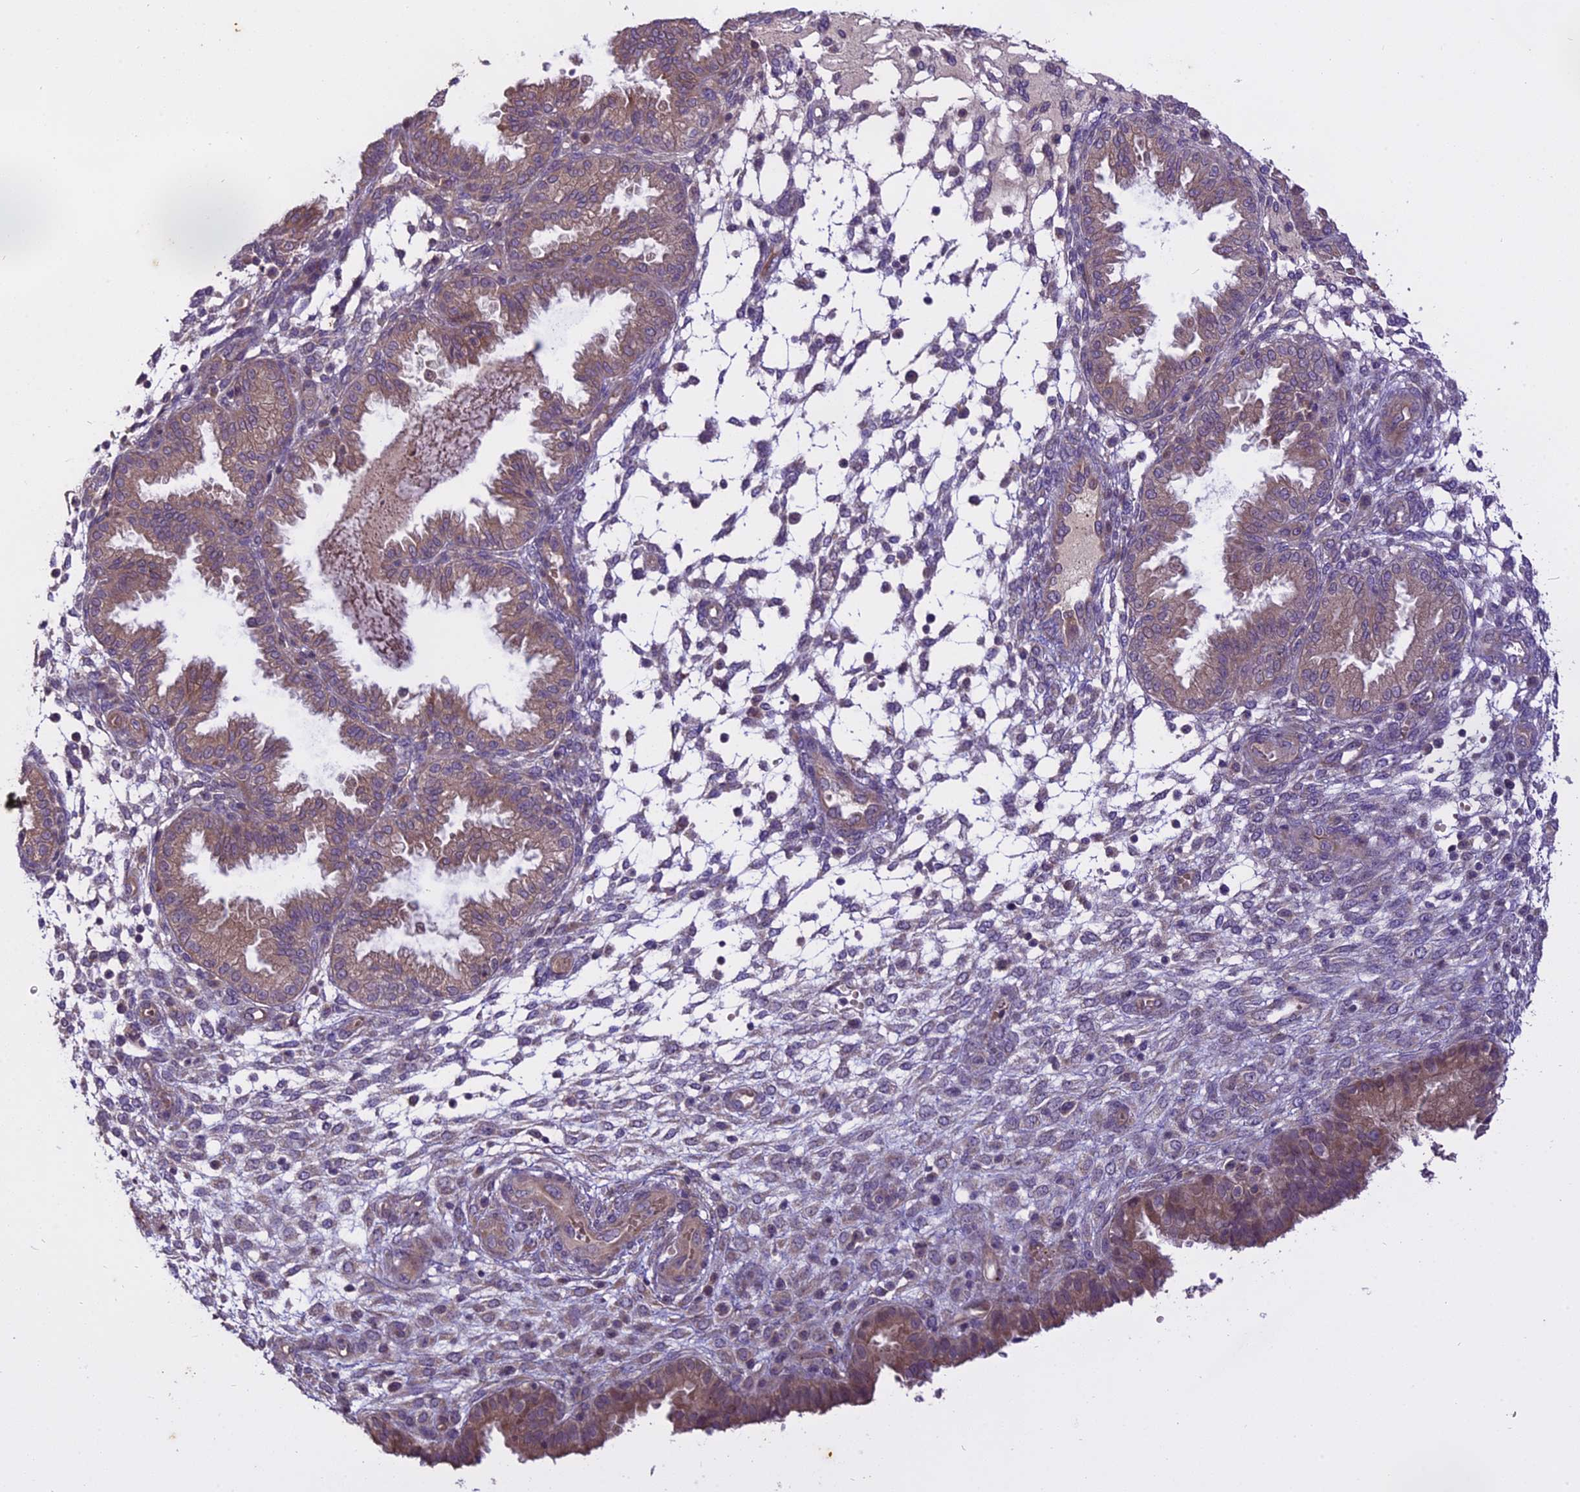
{"staining": {"intensity": "negative", "quantity": "none", "location": "none"}, "tissue": "endometrium", "cell_type": "Cells in endometrial stroma", "image_type": "normal", "snomed": [{"axis": "morphology", "description": "Normal tissue, NOS"}, {"axis": "topography", "description": "Endometrium"}], "caption": "Cells in endometrial stroma show no significant protein staining in normal endometrium. (DAB immunohistochemistry (IHC) with hematoxylin counter stain).", "gene": "MEMO1", "patient": {"sex": "female", "age": 33}}